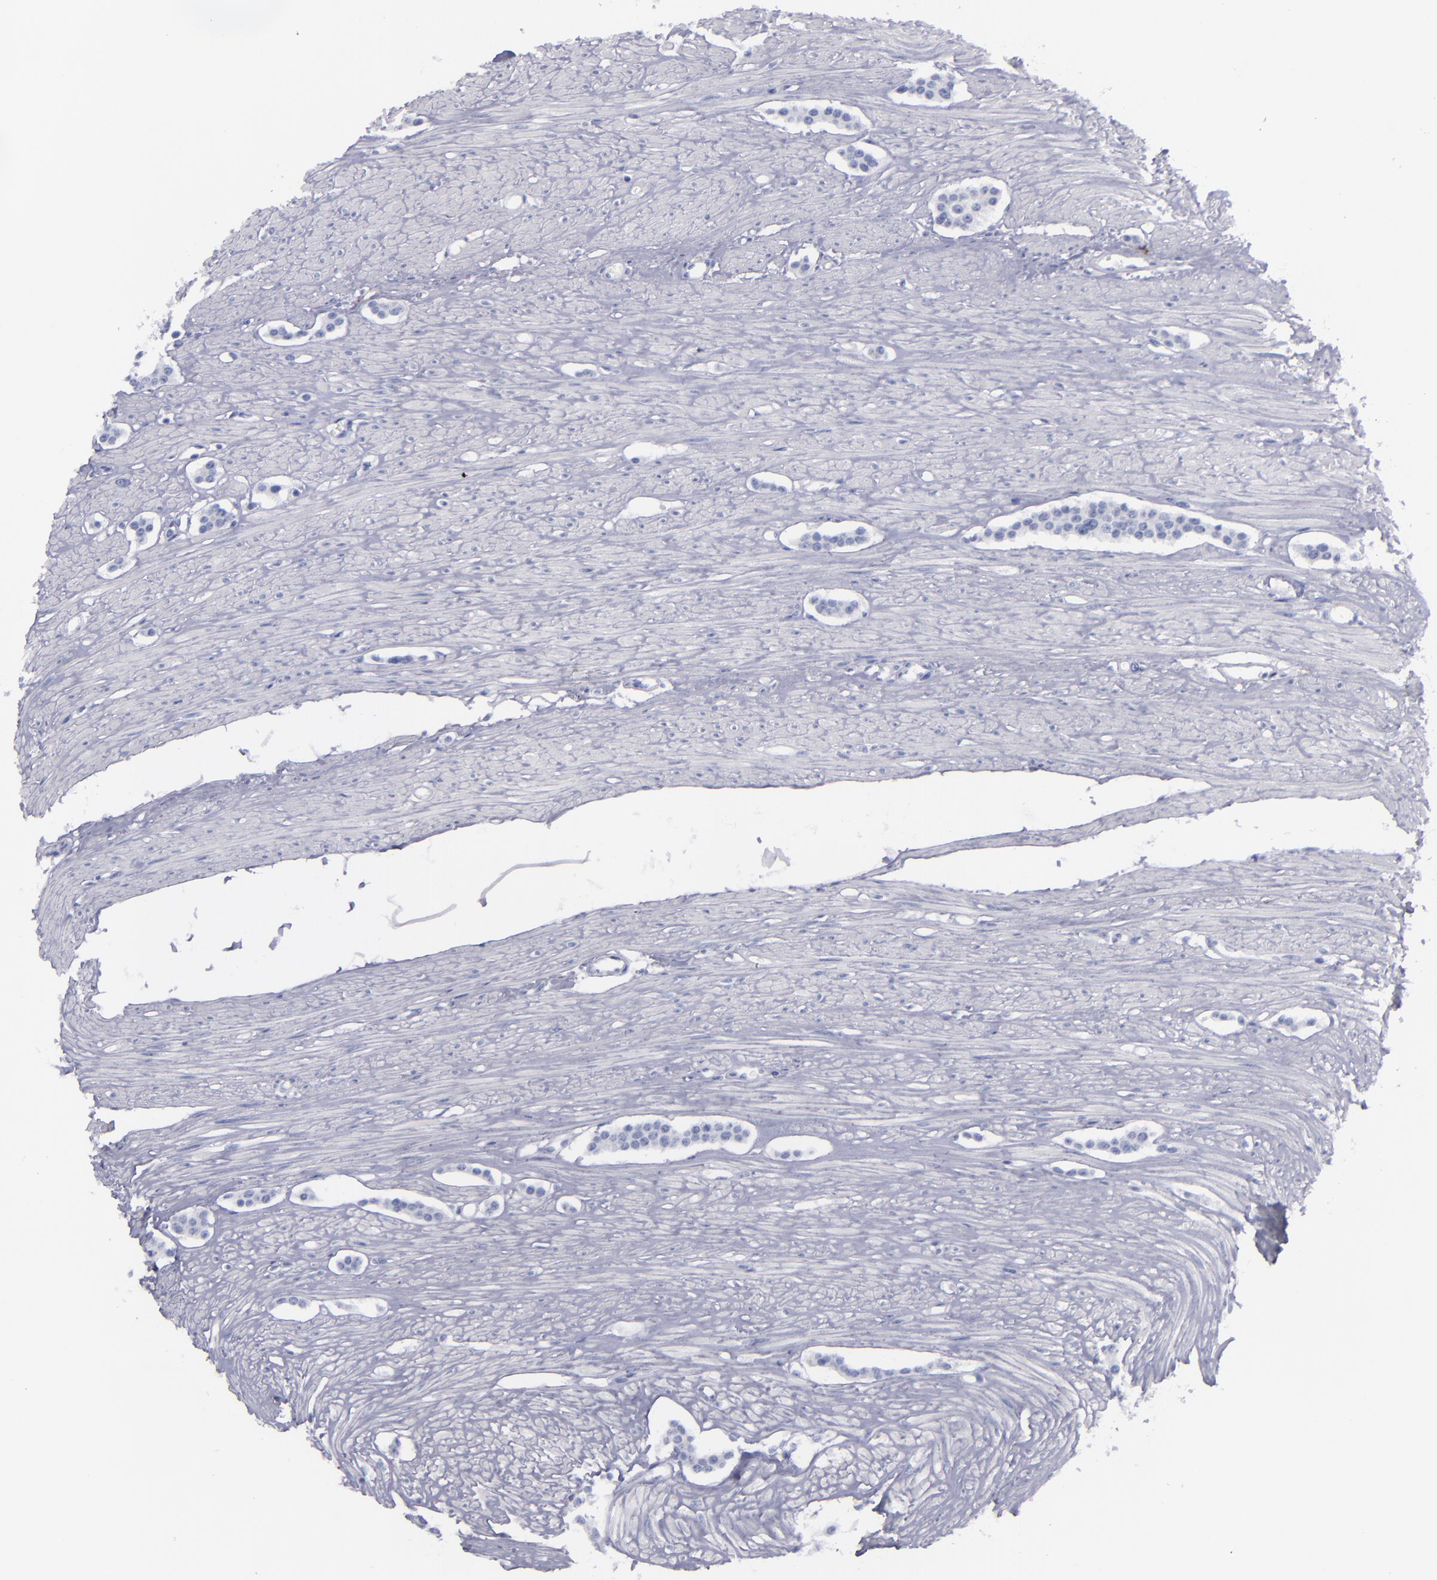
{"staining": {"intensity": "negative", "quantity": "none", "location": "none"}, "tissue": "carcinoid", "cell_type": "Tumor cells", "image_type": "cancer", "snomed": [{"axis": "morphology", "description": "Carcinoid, malignant, NOS"}, {"axis": "topography", "description": "Small intestine"}], "caption": "A micrograph of human carcinoid is negative for staining in tumor cells.", "gene": "CD38", "patient": {"sex": "male", "age": 60}}